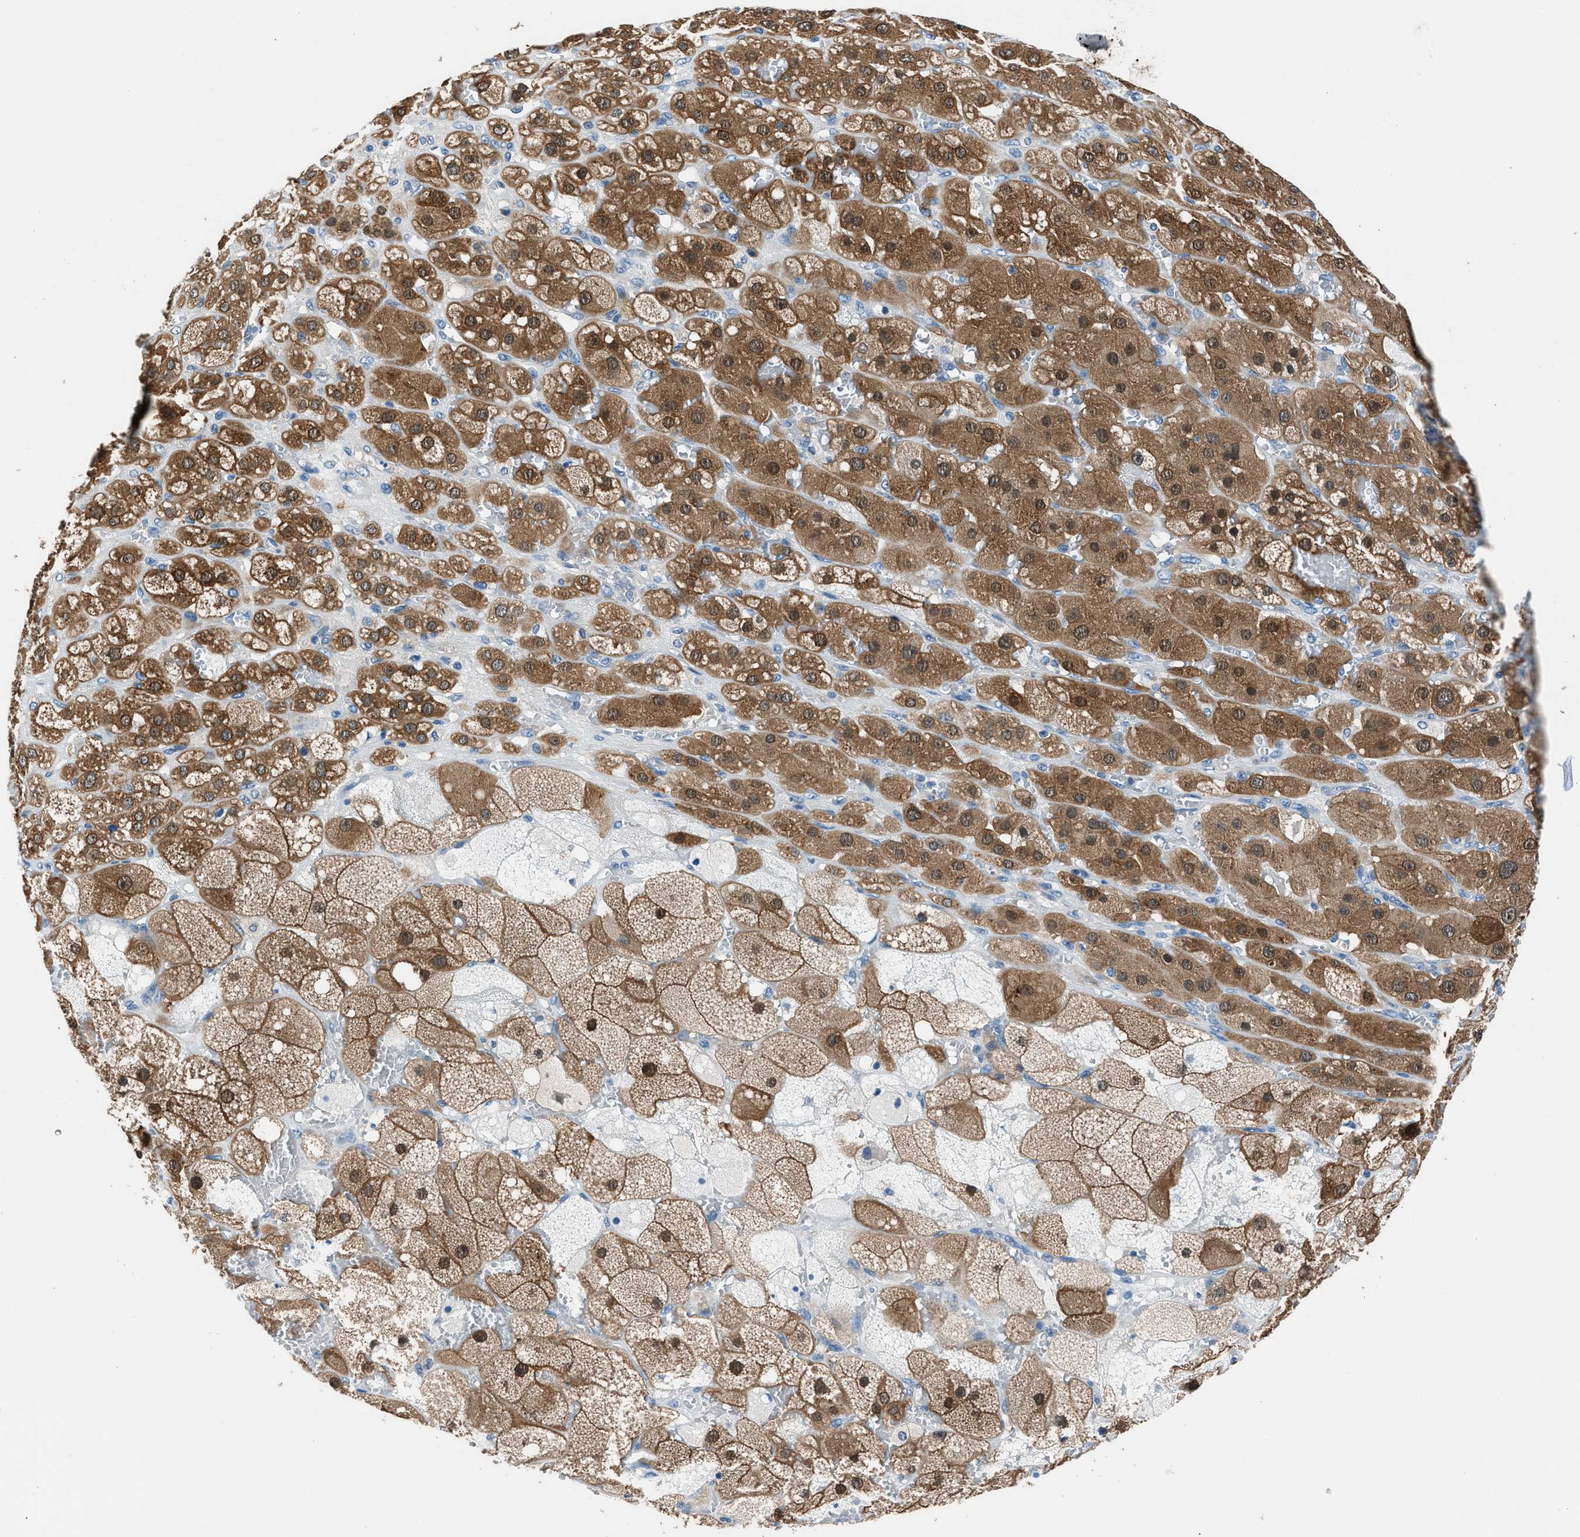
{"staining": {"intensity": "strong", "quantity": ">75%", "location": "cytoplasmic/membranous,nuclear"}, "tissue": "adrenal gland", "cell_type": "Glandular cells", "image_type": "normal", "snomed": [{"axis": "morphology", "description": "Normal tissue, NOS"}, {"axis": "topography", "description": "Adrenal gland"}], "caption": "High-power microscopy captured an immunohistochemistry (IHC) image of benign adrenal gland, revealing strong cytoplasmic/membranous,nuclear positivity in approximately >75% of glandular cells.", "gene": "ACP1", "patient": {"sex": "female", "age": 47}}